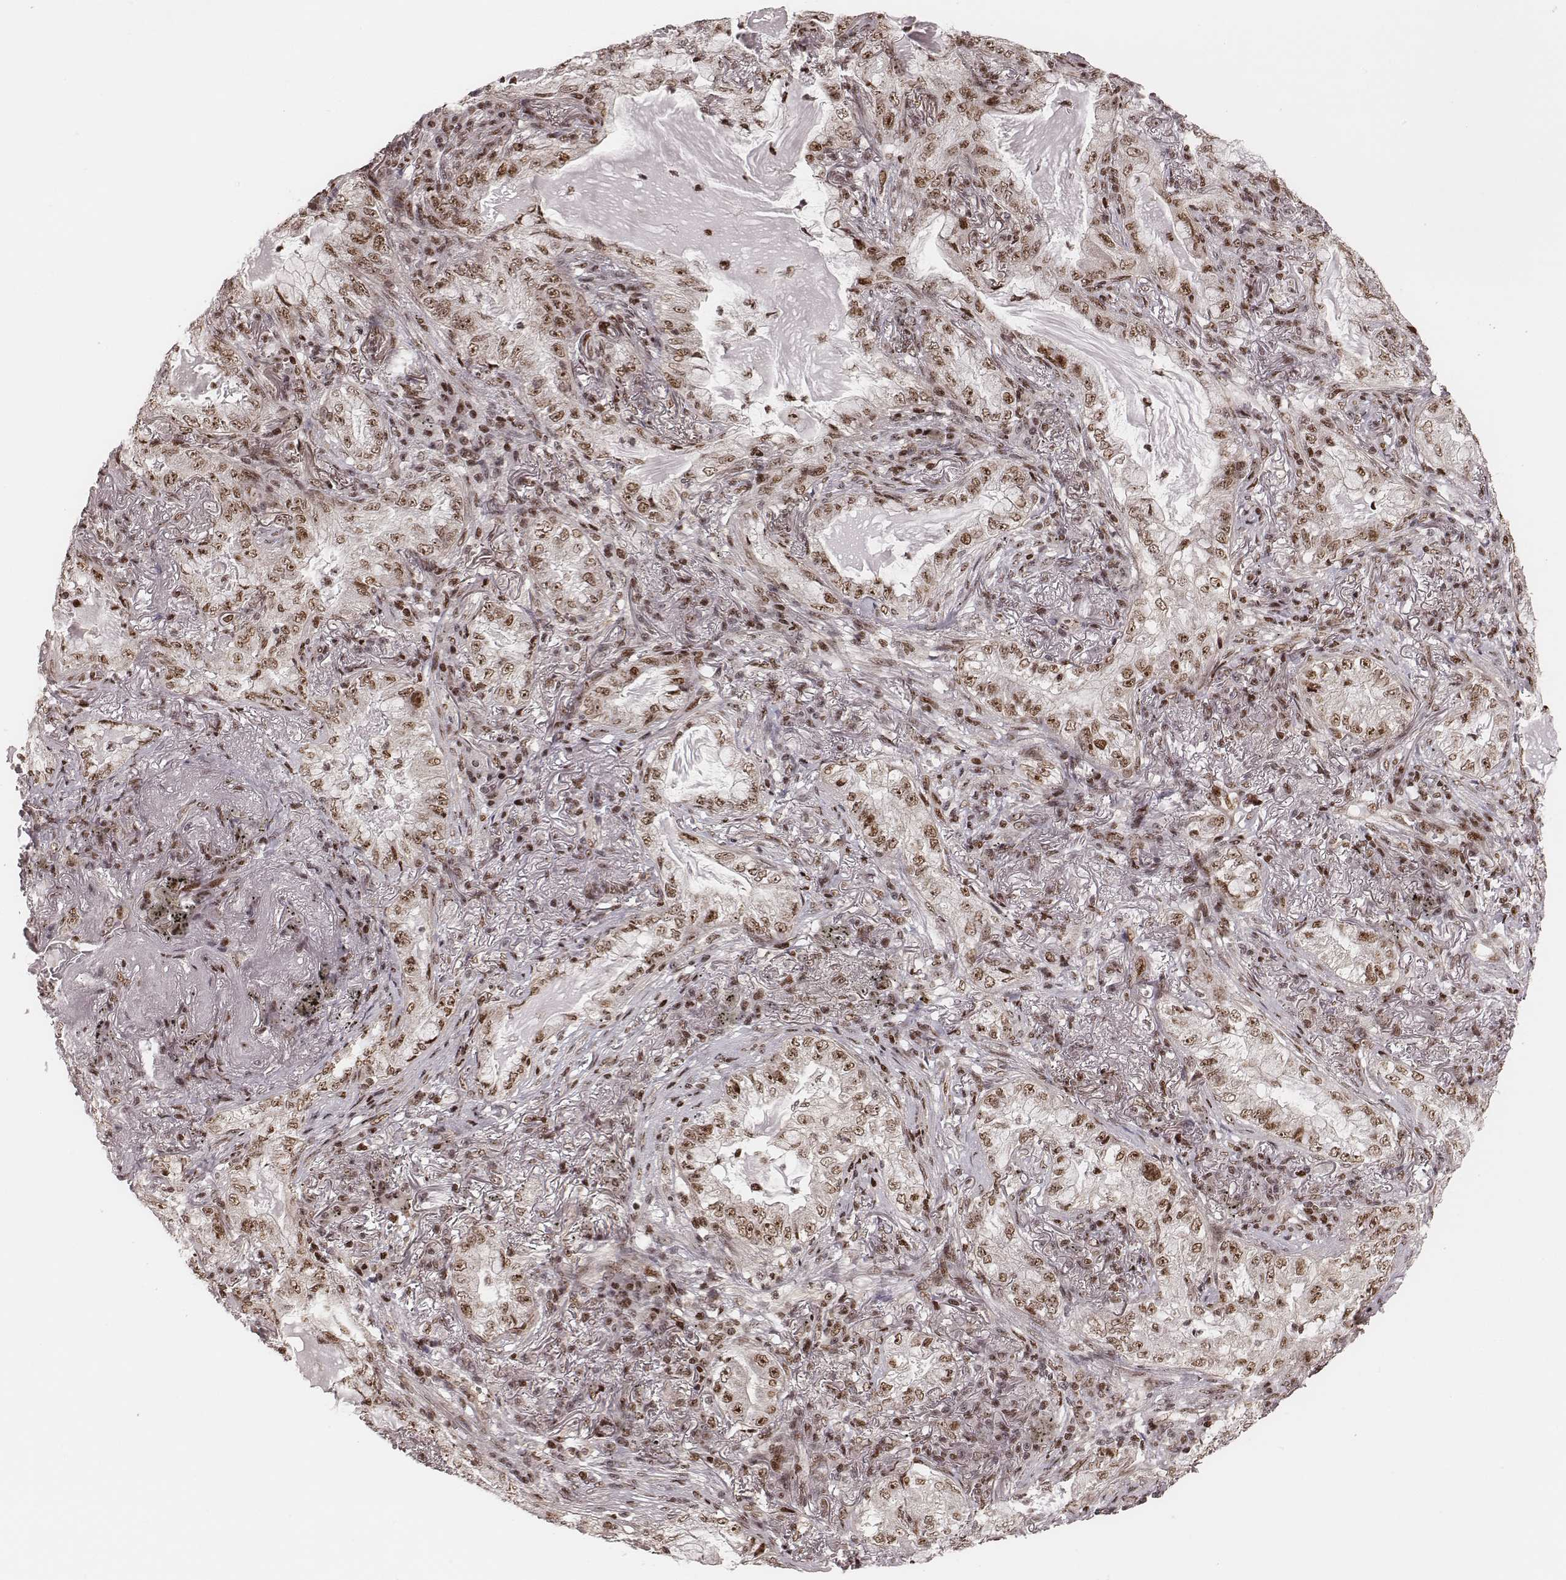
{"staining": {"intensity": "moderate", "quantity": ">75%", "location": "nuclear"}, "tissue": "lung cancer", "cell_type": "Tumor cells", "image_type": "cancer", "snomed": [{"axis": "morphology", "description": "Adenocarcinoma, NOS"}, {"axis": "topography", "description": "Lung"}], "caption": "A high-resolution histopathology image shows IHC staining of lung cancer (adenocarcinoma), which demonstrates moderate nuclear staining in about >75% of tumor cells.", "gene": "VRK3", "patient": {"sex": "female", "age": 73}}